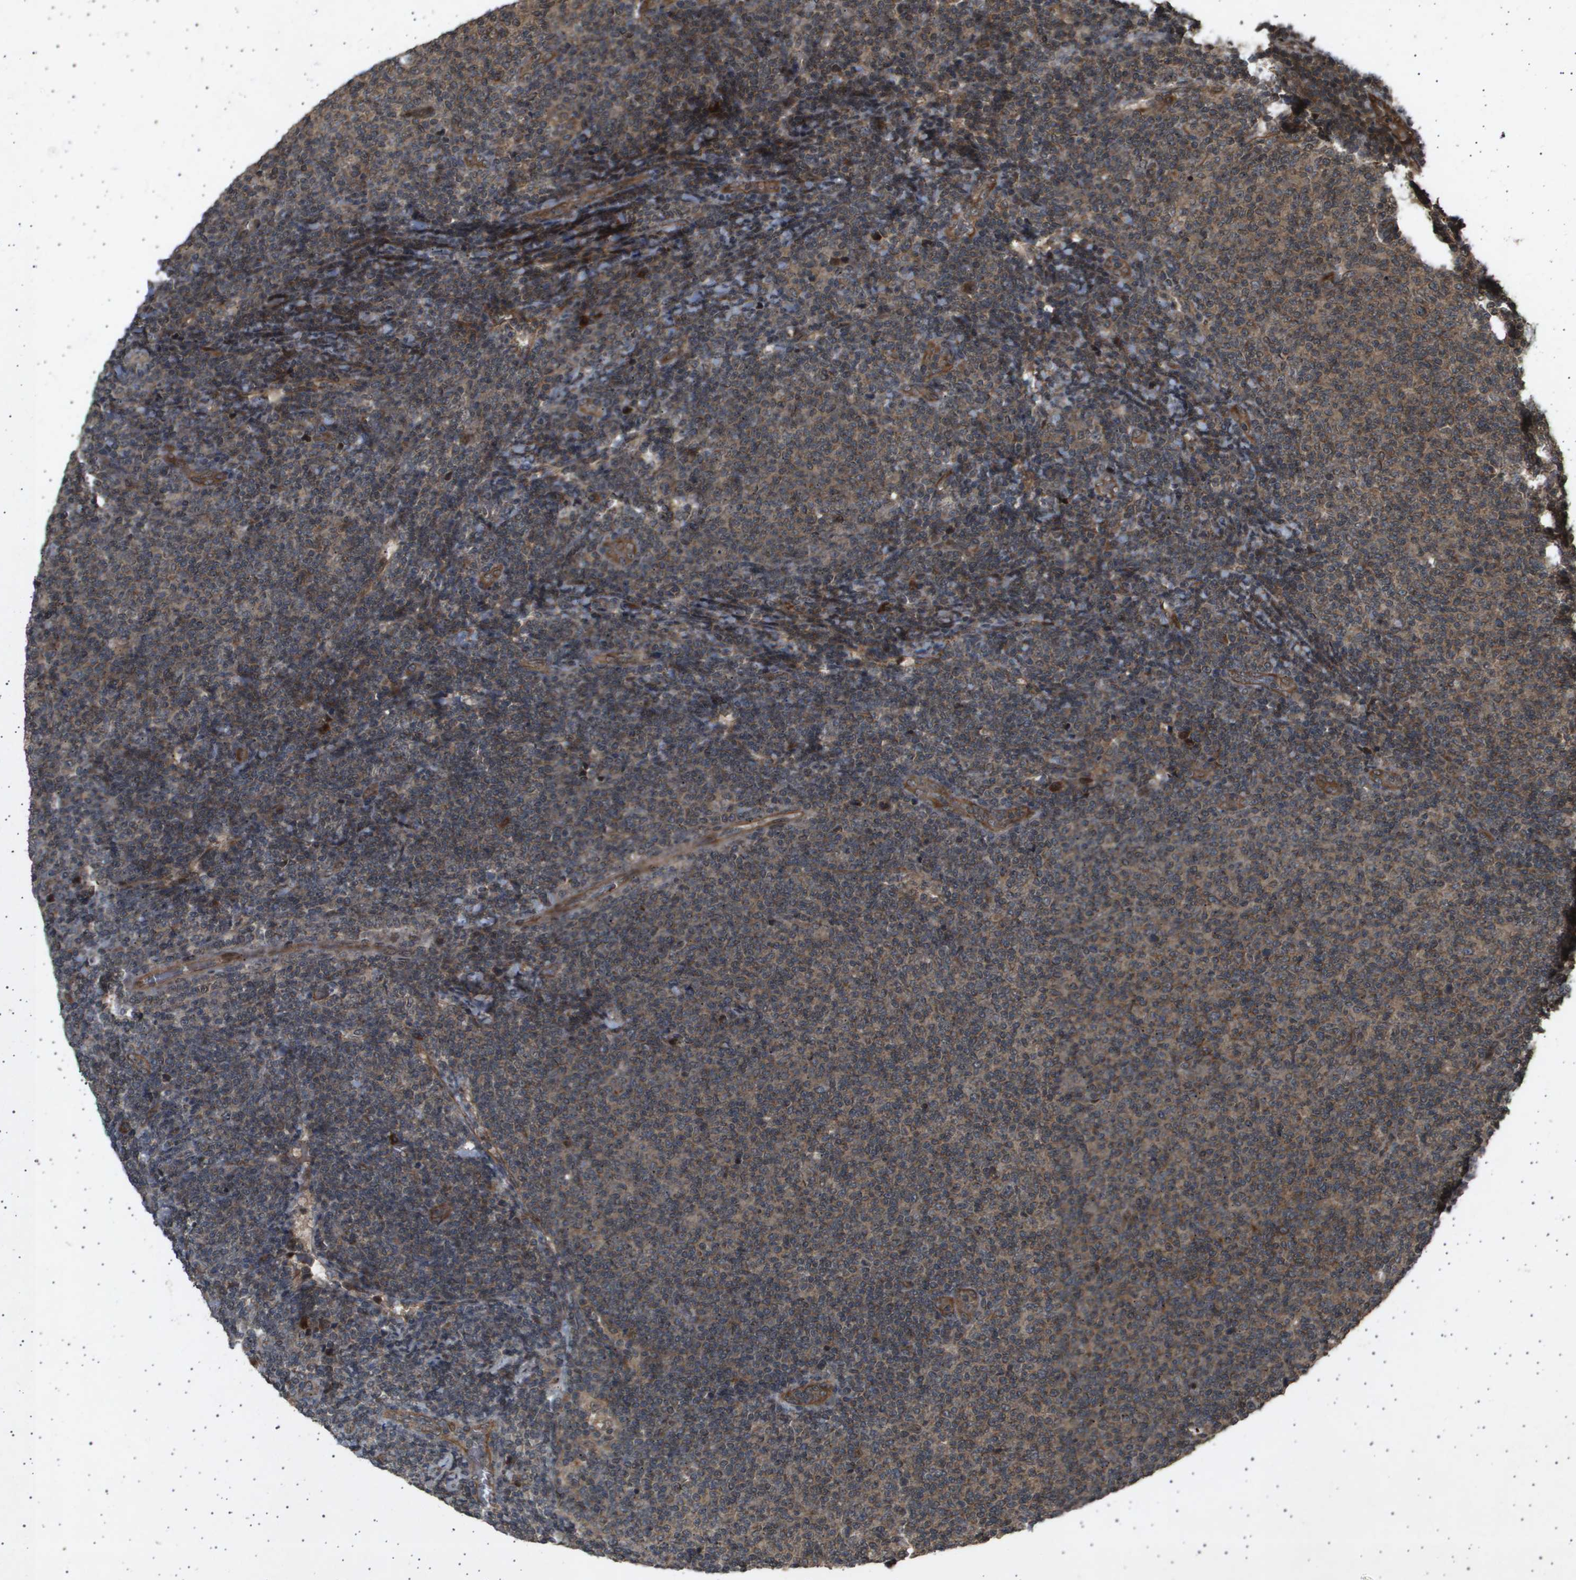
{"staining": {"intensity": "weak", "quantity": ">75%", "location": "cytoplasmic/membranous"}, "tissue": "lymphoma", "cell_type": "Tumor cells", "image_type": "cancer", "snomed": [{"axis": "morphology", "description": "Malignant lymphoma, non-Hodgkin's type, Low grade"}, {"axis": "topography", "description": "Lymph node"}], "caption": "This is an image of immunohistochemistry (IHC) staining of malignant lymphoma, non-Hodgkin's type (low-grade), which shows weak staining in the cytoplasmic/membranous of tumor cells.", "gene": "TNRC6A", "patient": {"sex": "male", "age": 66}}